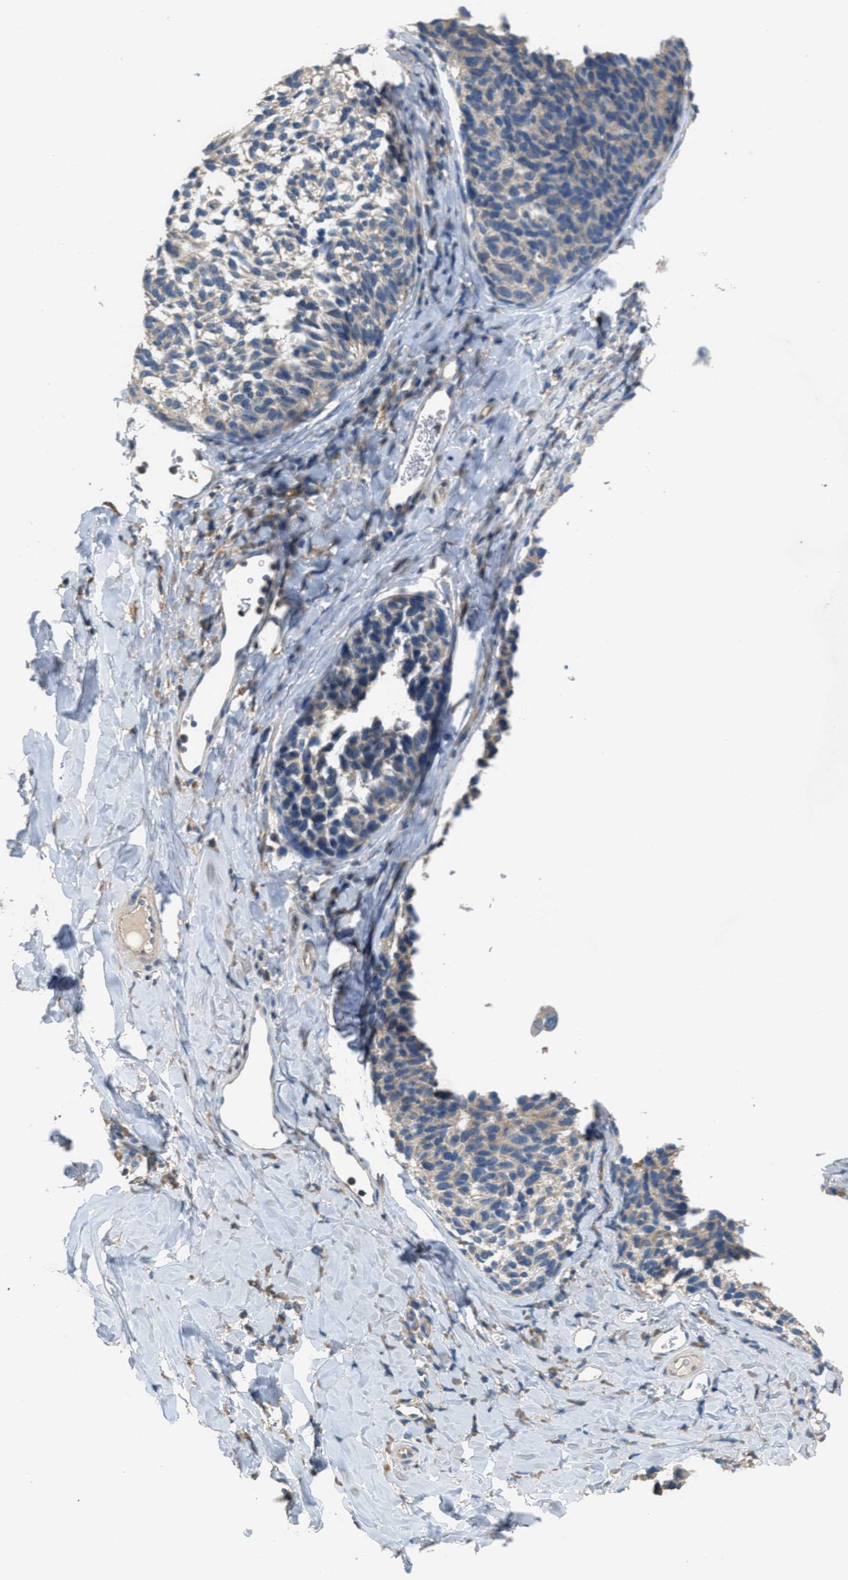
{"staining": {"intensity": "weak", "quantity": "25%-75%", "location": "cytoplasmic/membranous"}, "tissue": "melanoma", "cell_type": "Tumor cells", "image_type": "cancer", "snomed": [{"axis": "morphology", "description": "Malignant melanoma, NOS"}, {"axis": "topography", "description": "Skin"}], "caption": "Malignant melanoma tissue reveals weak cytoplasmic/membranous expression in about 25%-75% of tumor cells", "gene": "DGKE", "patient": {"sex": "female", "age": 73}}